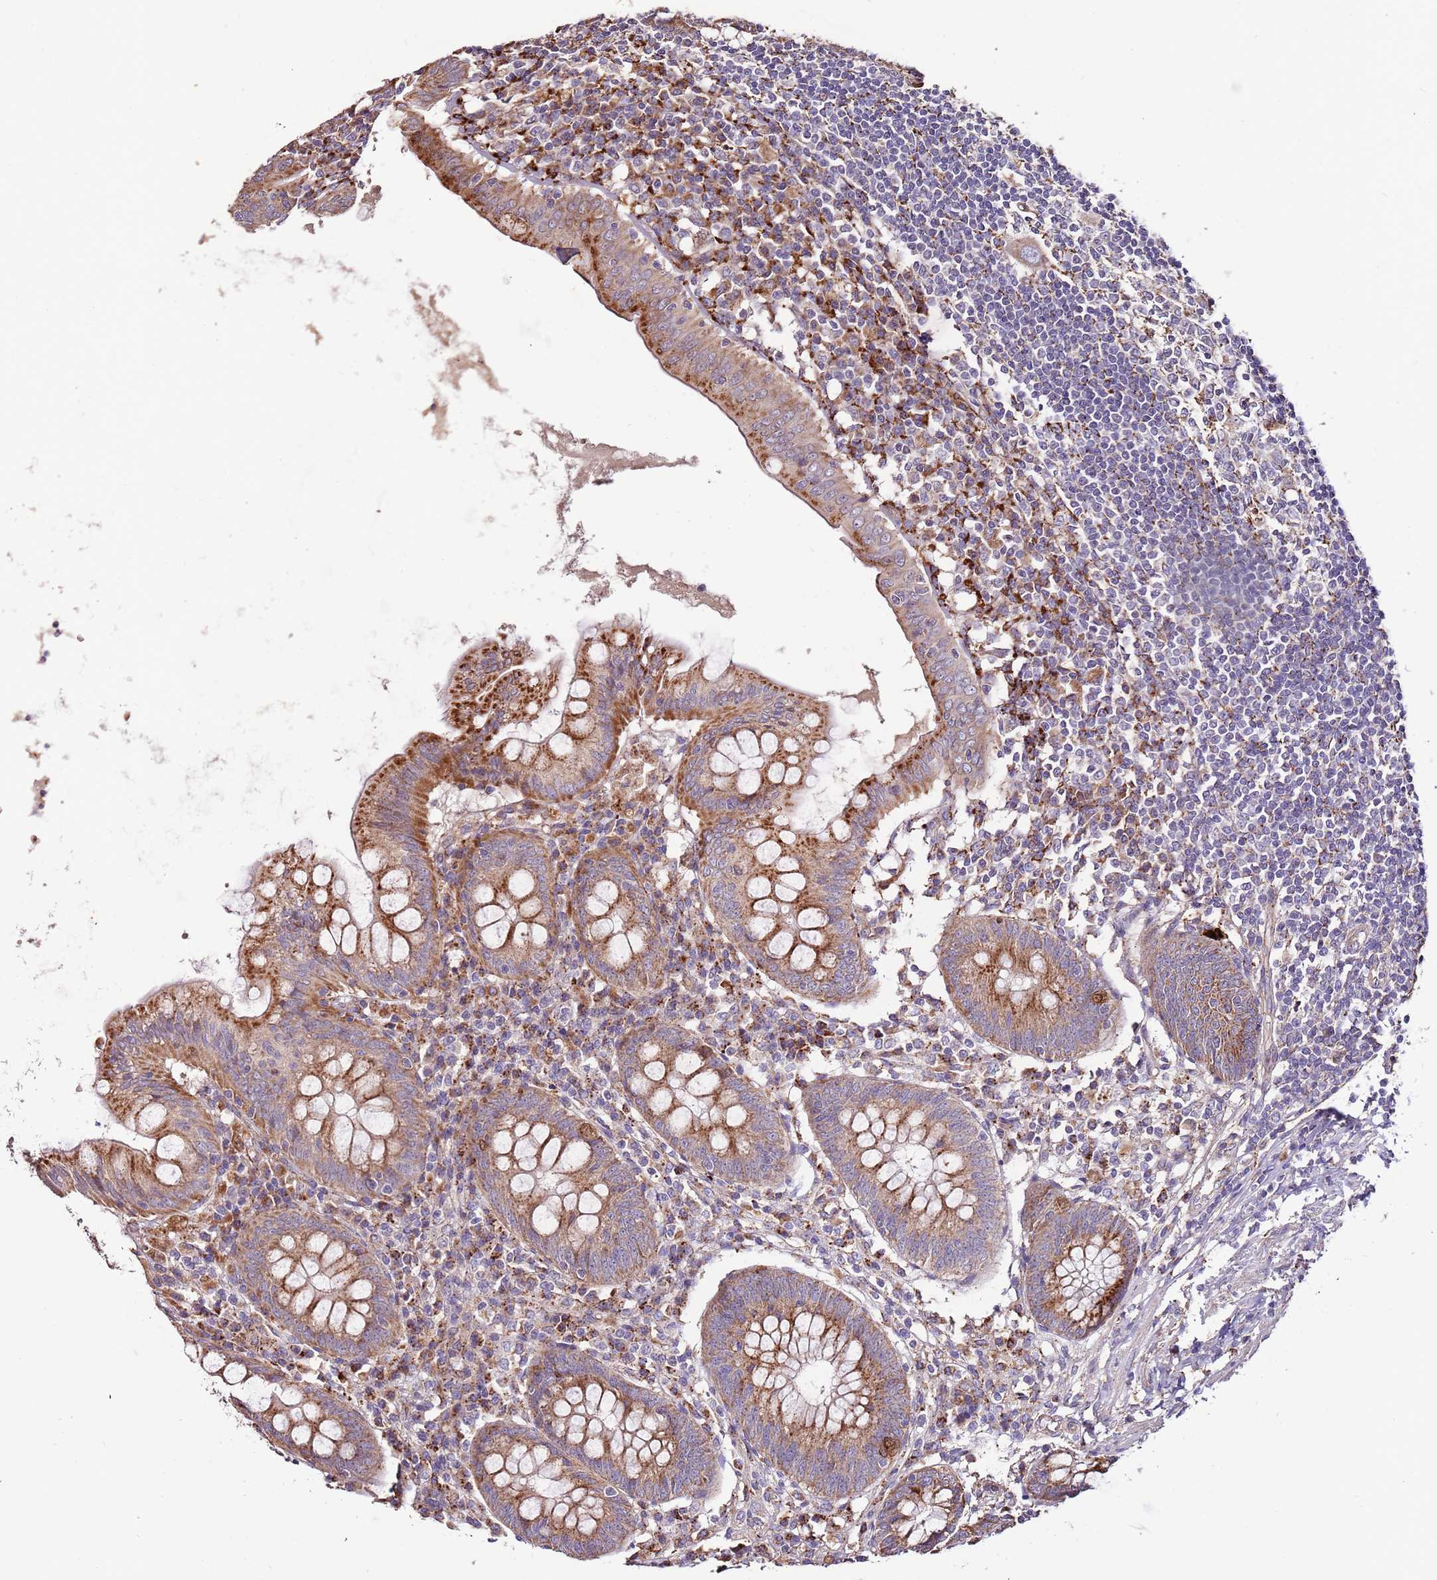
{"staining": {"intensity": "moderate", "quantity": ">75%", "location": "cytoplasmic/membranous"}, "tissue": "appendix", "cell_type": "Glandular cells", "image_type": "normal", "snomed": [{"axis": "morphology", "description": "Normal tissue, NOS"}, {"axis": "topography", "description": "Appendix"}], "caption": "DAB immunohistochemical staining of normal human appendix reveals moderate cytoplasmic/membranous protein expression in approximately >75% of glandular cells. (DAB (3,3'-diaminobenzidine) IHC with brightfield microscopy, high magnification).", "gene": "DOCK6", "patient": {"sex": "female", "age": 54}}